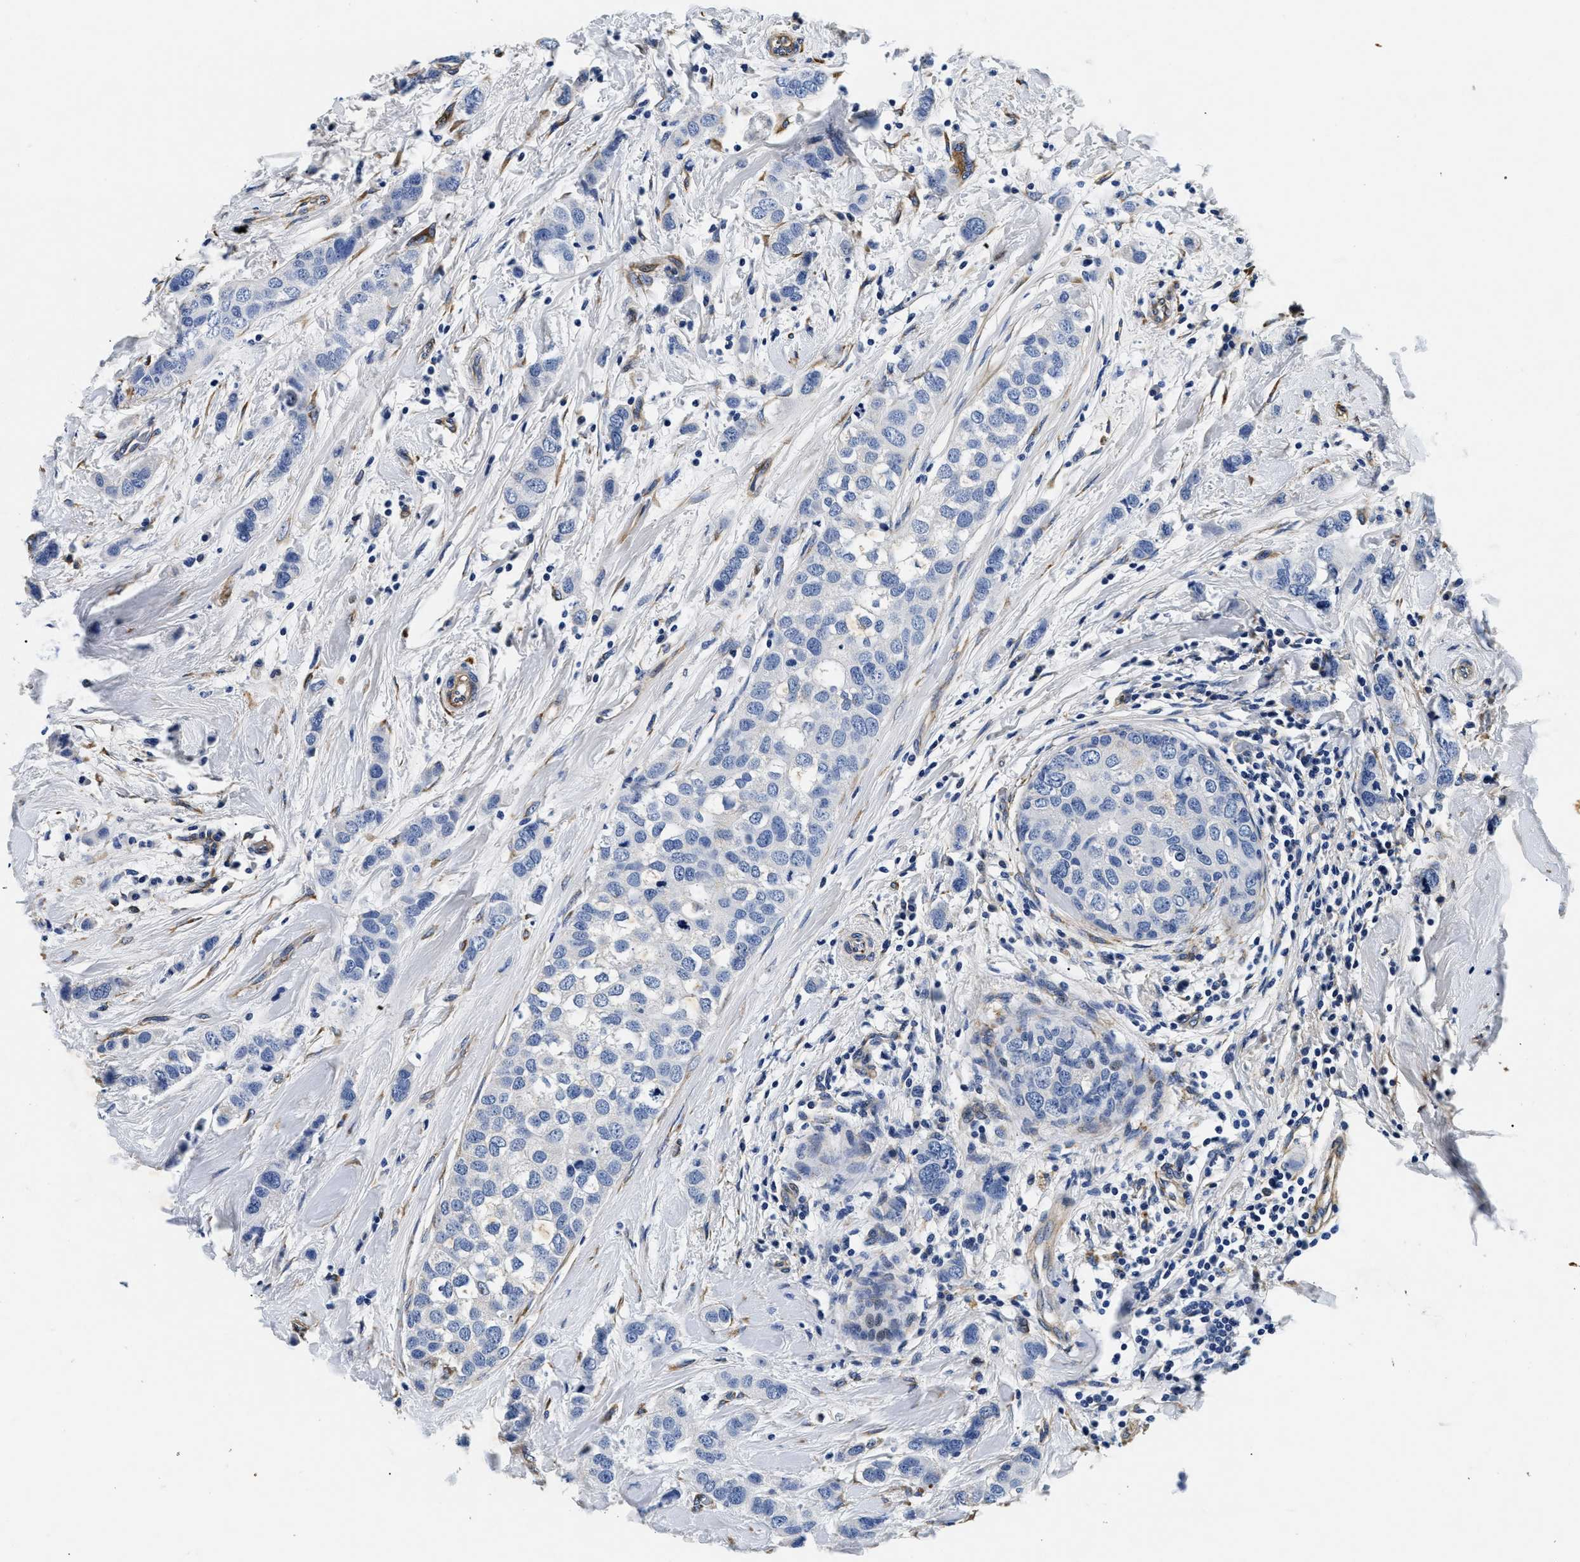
{"staining": {"intensity": "negative", "quantity": "none", "location": "none"}, "tissue": "breast cancer", "cell_type": "Tumor cells", "image_type": "cancer", "snomed": [{"axis": "morphology", "description": "Duct carcinoma"}, {"axis": "topography", "description": "Breast"}], "caption": "Tumor cells are negative for protein expression in human breast invasive ductal carcinoma.", "gene": "LAMA3", "patient": {"sex": "female", "age": 50}}